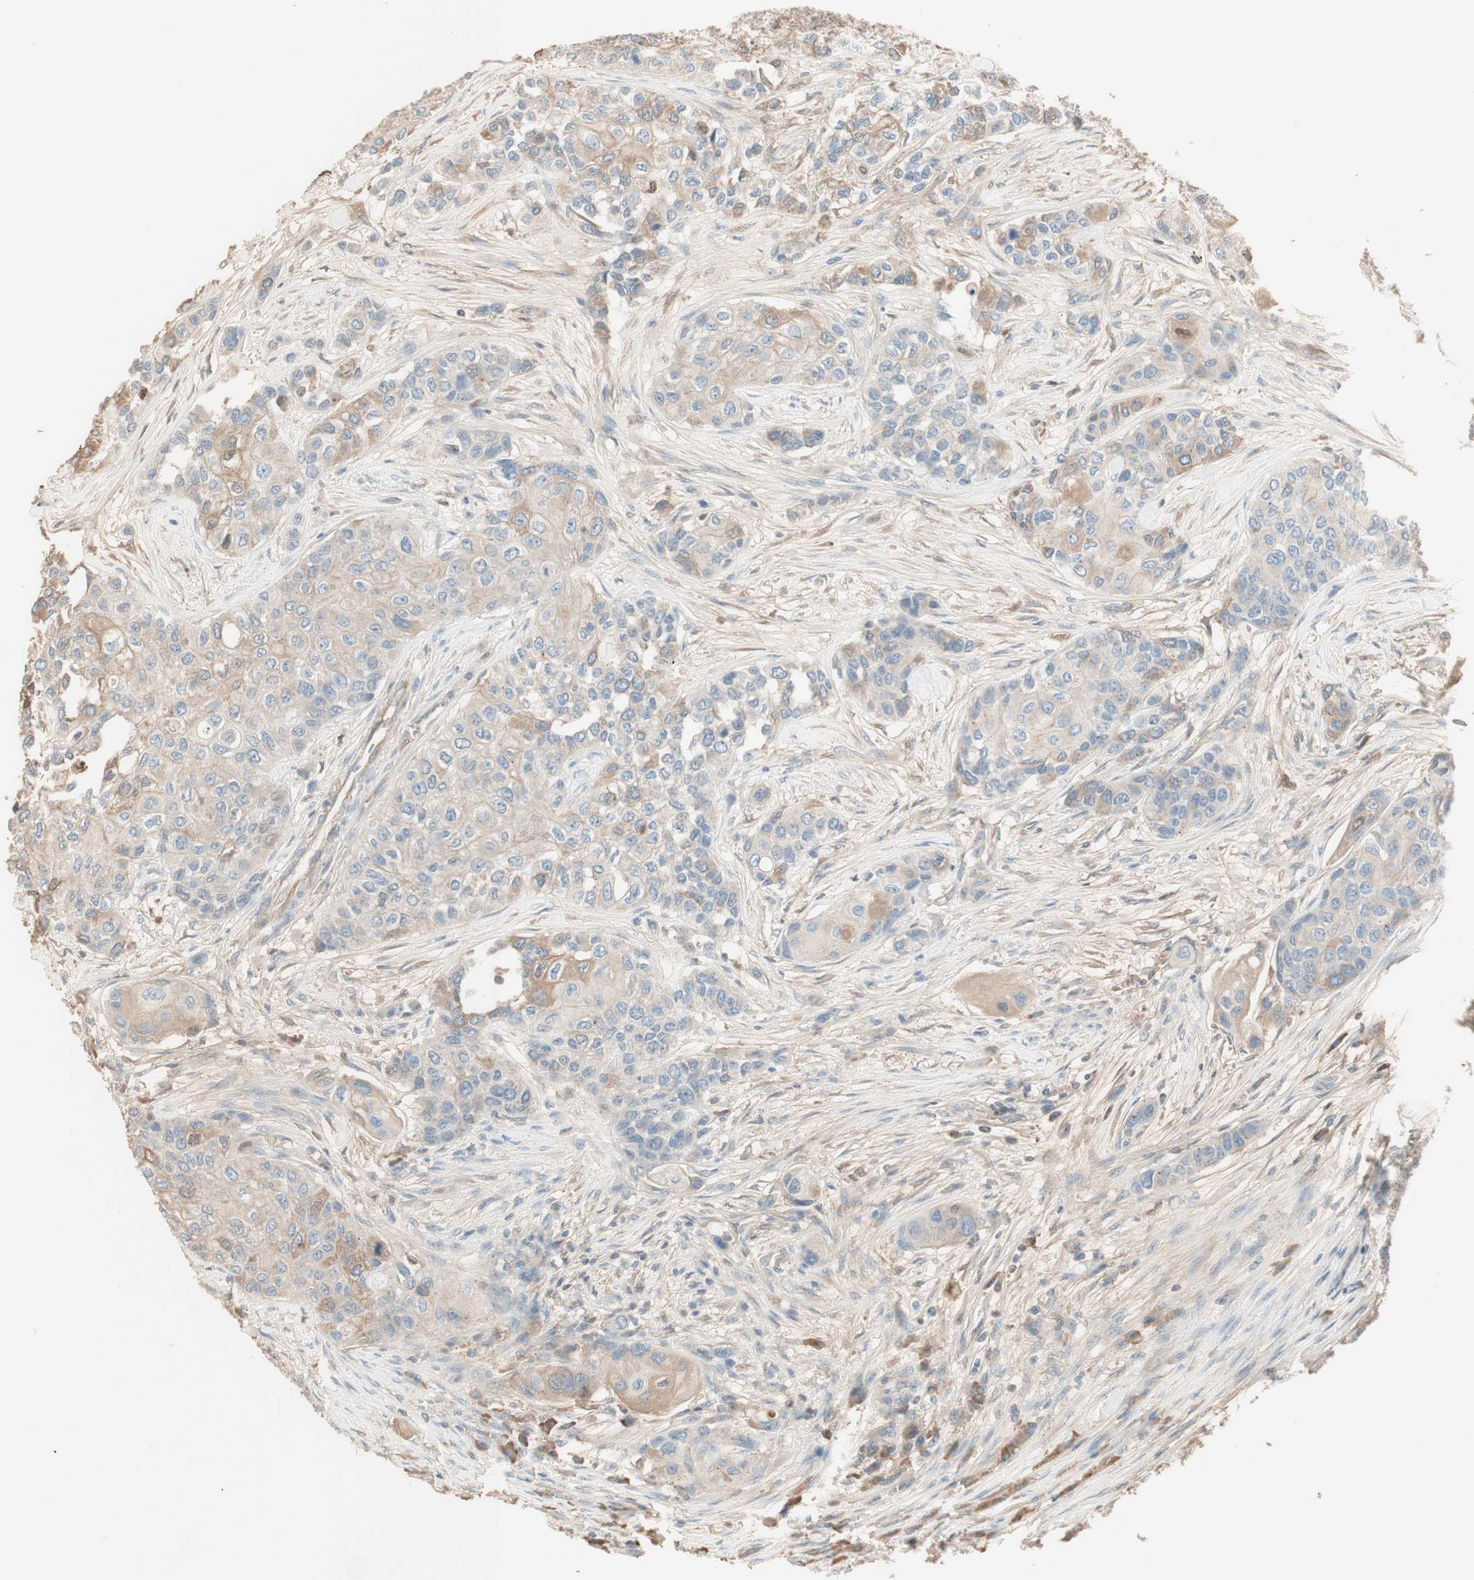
{"staining": {"intensity": "negative", "quantity": "none", "location": "none"}, "tissue": "urothelial cancer", "cell_type": "Tumor cells", "image_type": "cancer", "snomed": [{"axis": "morphology", "description": "Urothelial carcinoma, High grade"}, {"axis": "topography", "description": "Urinary bladder"}], "caption": "The micrograph demonstrates no significant staining in tumor cells of high-grade urothelial carcinoma. (Stains: DAB IHC with hematoxylin counter stain, Microscopy: brightfield microscopy at high magnification).", "gene": "IFNG", "patient": {"sex": "female", "age": 56}}